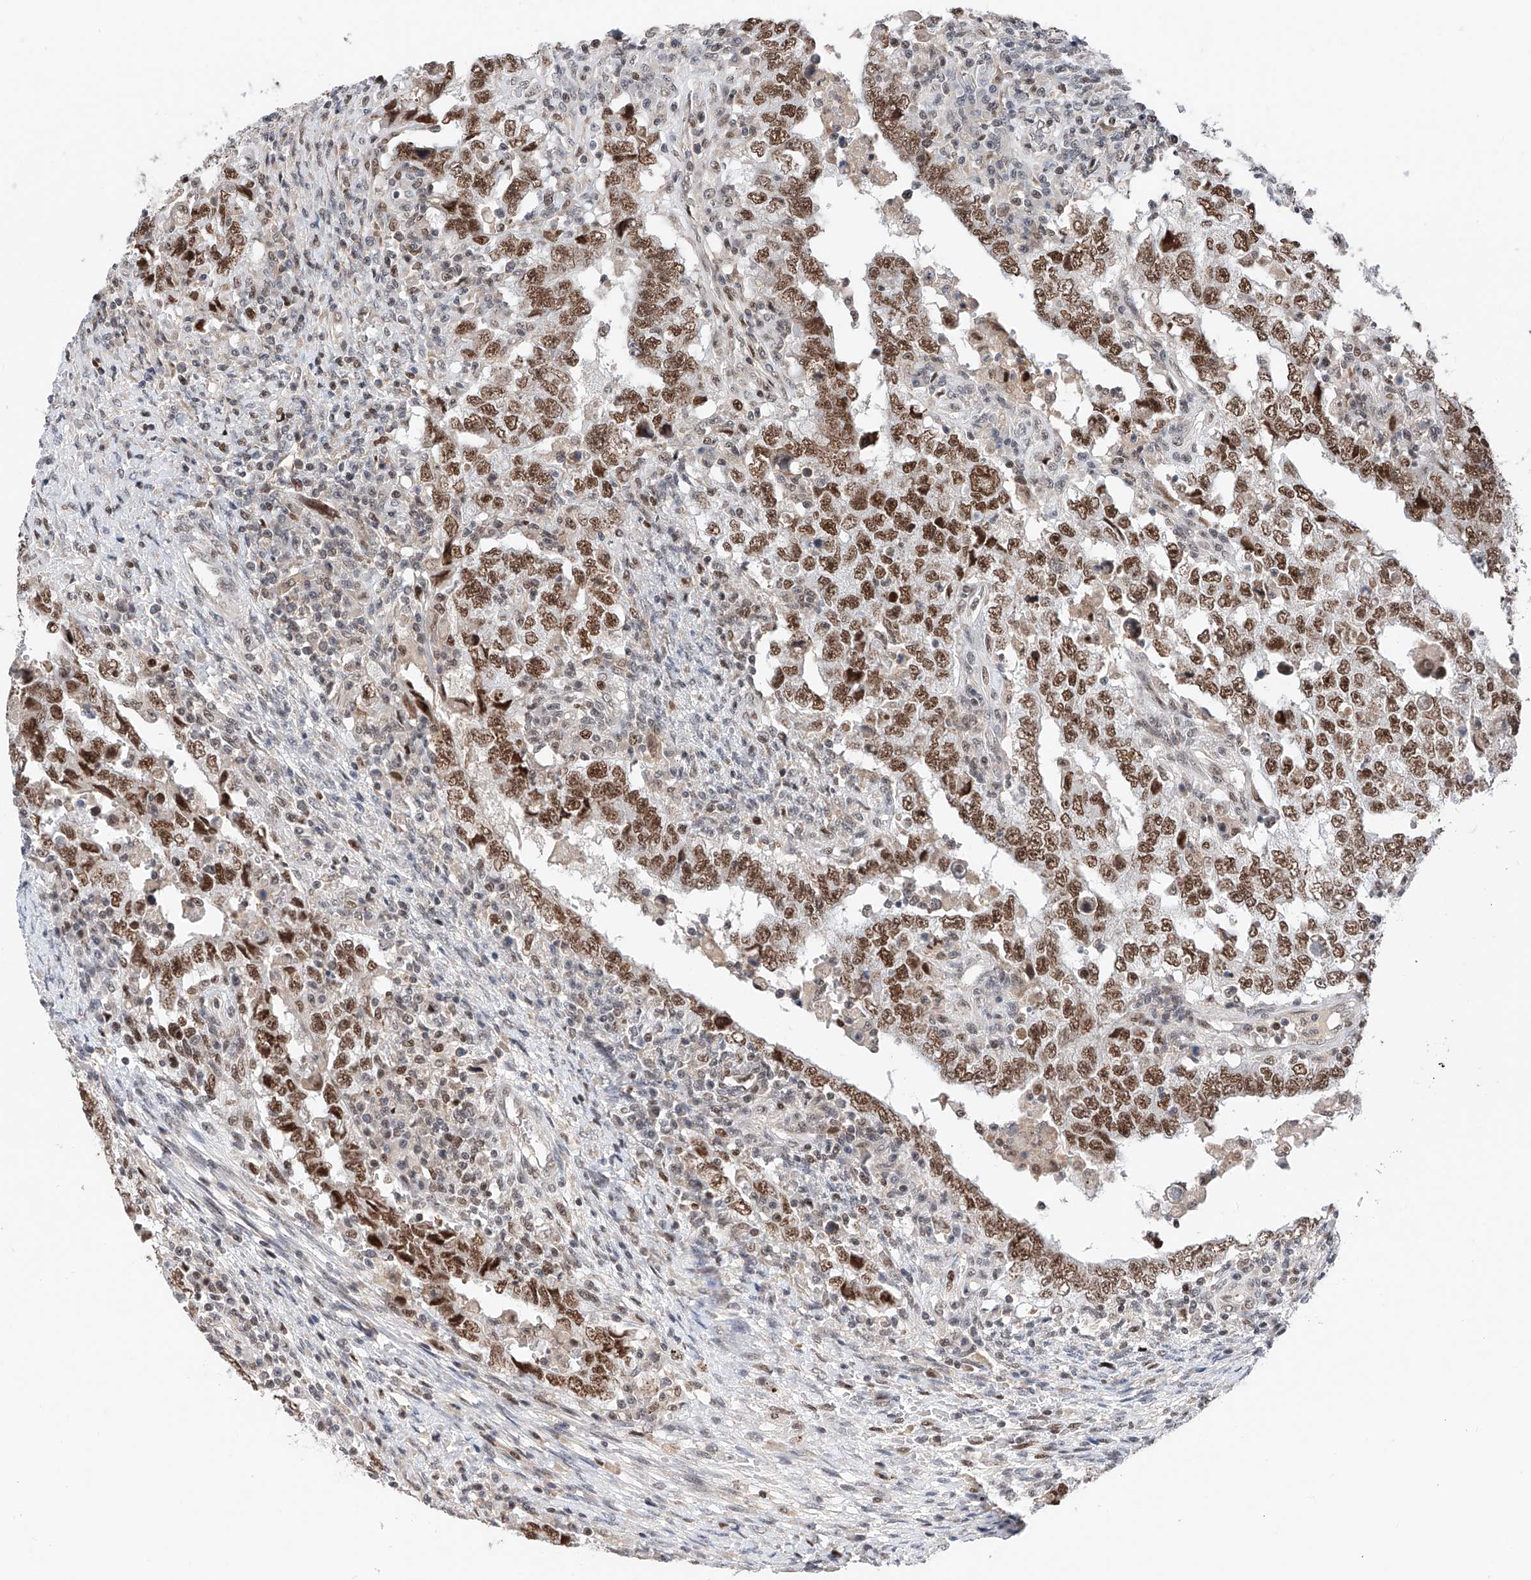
{"staining": {"intensity": "moderate", "quantity": ">75%", "location": "nuclear"}, "tissue": "testis cancer", "cell_type": "Tumor cells", "image_type": "cancer", "snomed": [{"axis": "morphology", "description": "Carcinoma, Embryonal, NOS"}, {"axis": "topography", "description": "Testis"}], "caption": "Immunohistochemistry (IHC) micrograph of neoplastic tissue: testis cancer (embryonal carcinoma) stained using immunohistochemistry (IHC) exhibits medium levels of moderate protein expression localized specifically in the nuclear of tumor cells, appearing as a nuclear brown color.", "gene": "SNRNP200", "patient": {"sex": "male", "age": 26}}